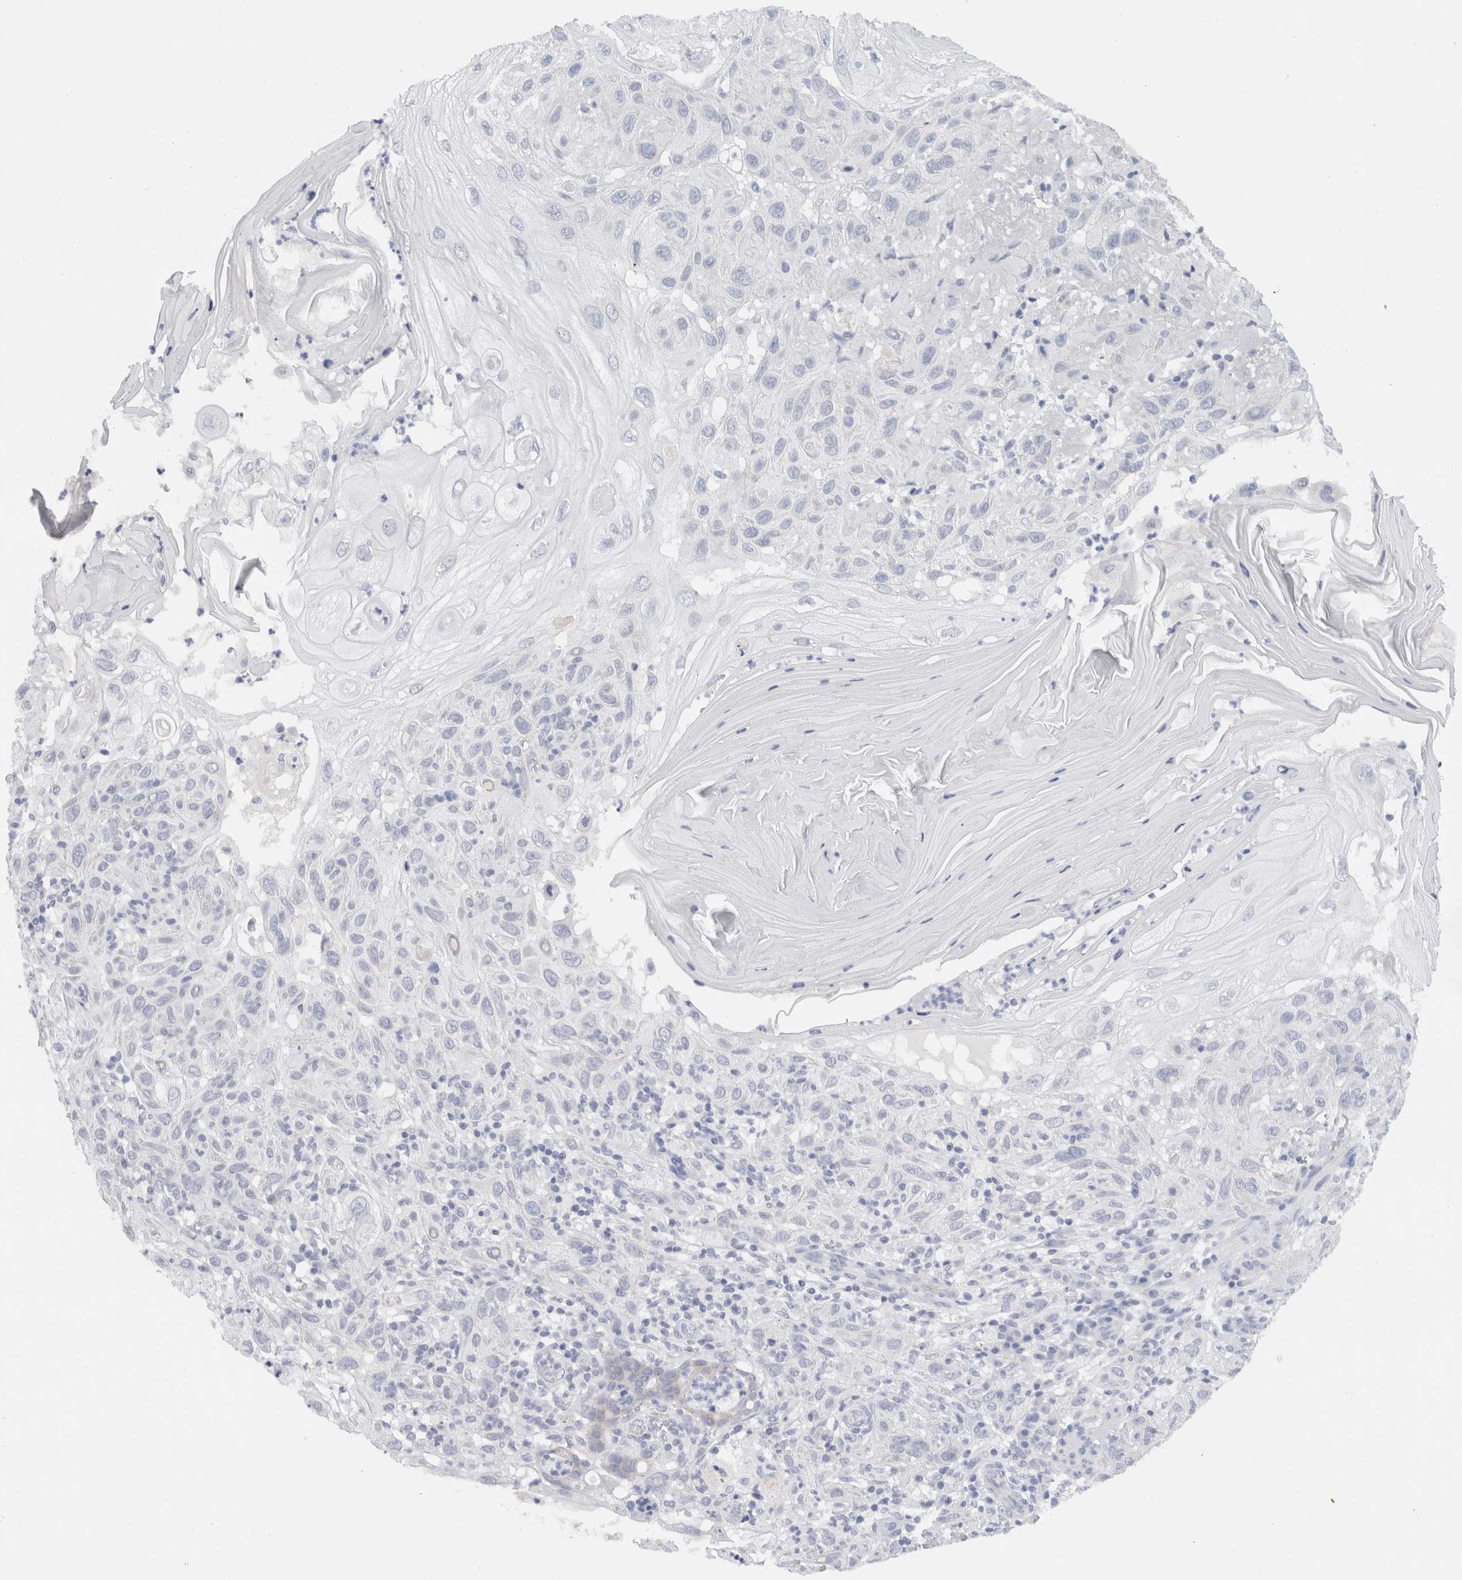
{"staining": {"intensity": "negative", "quantity": "none", "location": "none"}, "tissue": "skin cancer", "cell_type": "Tumor cells", "image_type": "cancer", "snomed": [{"axis": "morphology", "description": "Normal tissue, NOS"}, {"axis": "morphology", "description": "Squamous cell carcinoma, NOS"}, {"axis": "topography", "description": "Skin"}], "caption": "A high-resolution histopathology image shows IHC staining of skin squamous cell carcinoma, which displays no significant expression in tumor cells.", "gene": "C9orf50", "patient": {"sex": "female", "age": 96}}